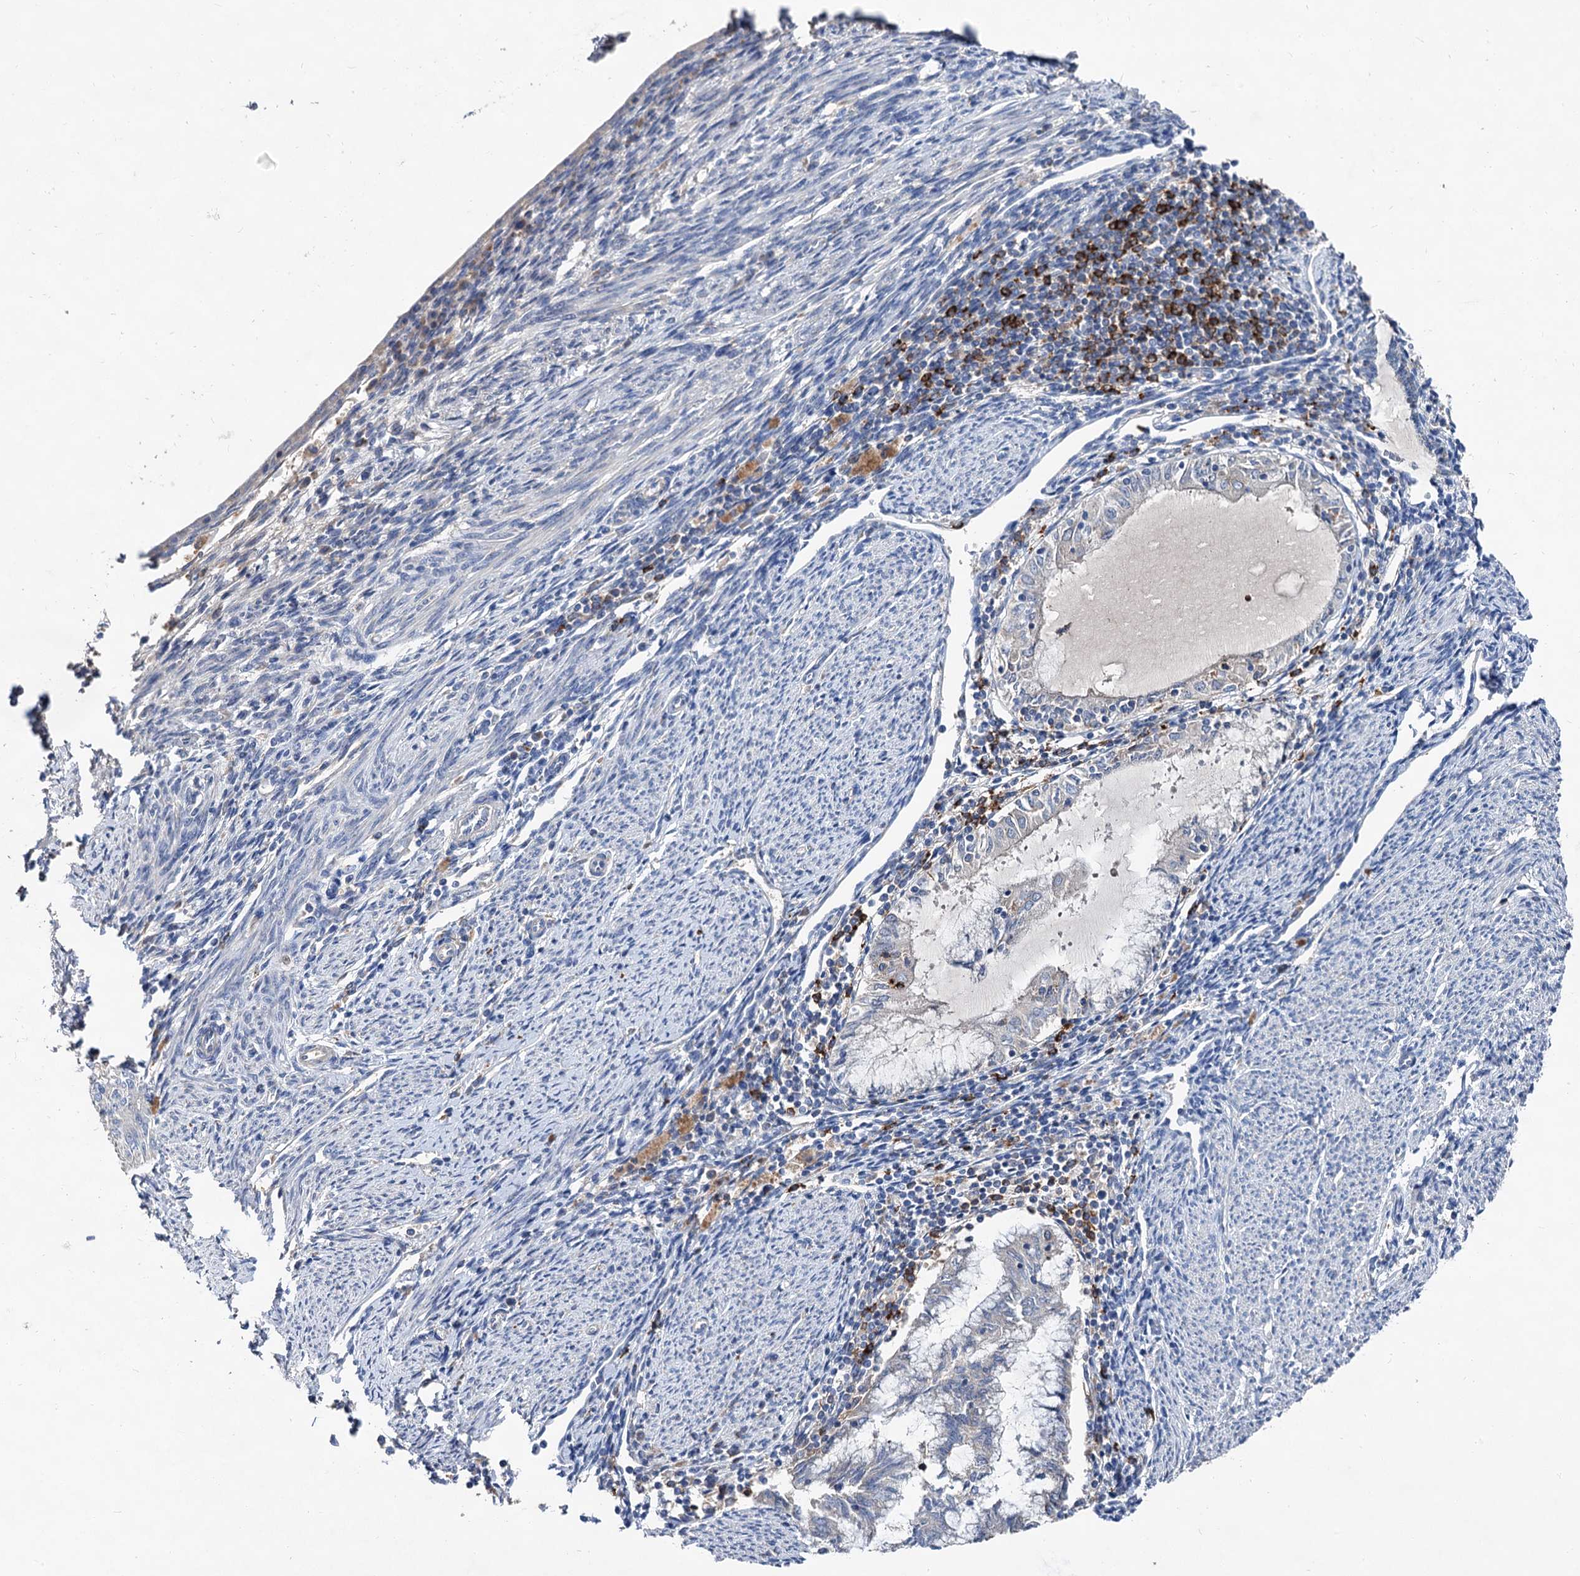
{"staining": {"intensity": "weak", "quantity": "<25%", "location": "cytoplasmic/membranous"}, "tissue": "endometrial cancer", "cell_type": "Tumor cells", "image_type": "cancer", "snomed": [{"axis": "morphology", "description": "Adenocarcinoma, NOS"}, {"axis": "topography", "description": "Endometrium"}], "caption": "Tumor cells are negative for brown protein staining in adenocarcinoma (endometrial). The staining was performed using DAB (3,3'-diaminobenzidine) to visualize the protein expression in brown, while the nuclei were stained in blue with hematoxylin (Magnification: 20x).", "gene": "HVCN1", "patient": {"sex": "female", "age": 79}}